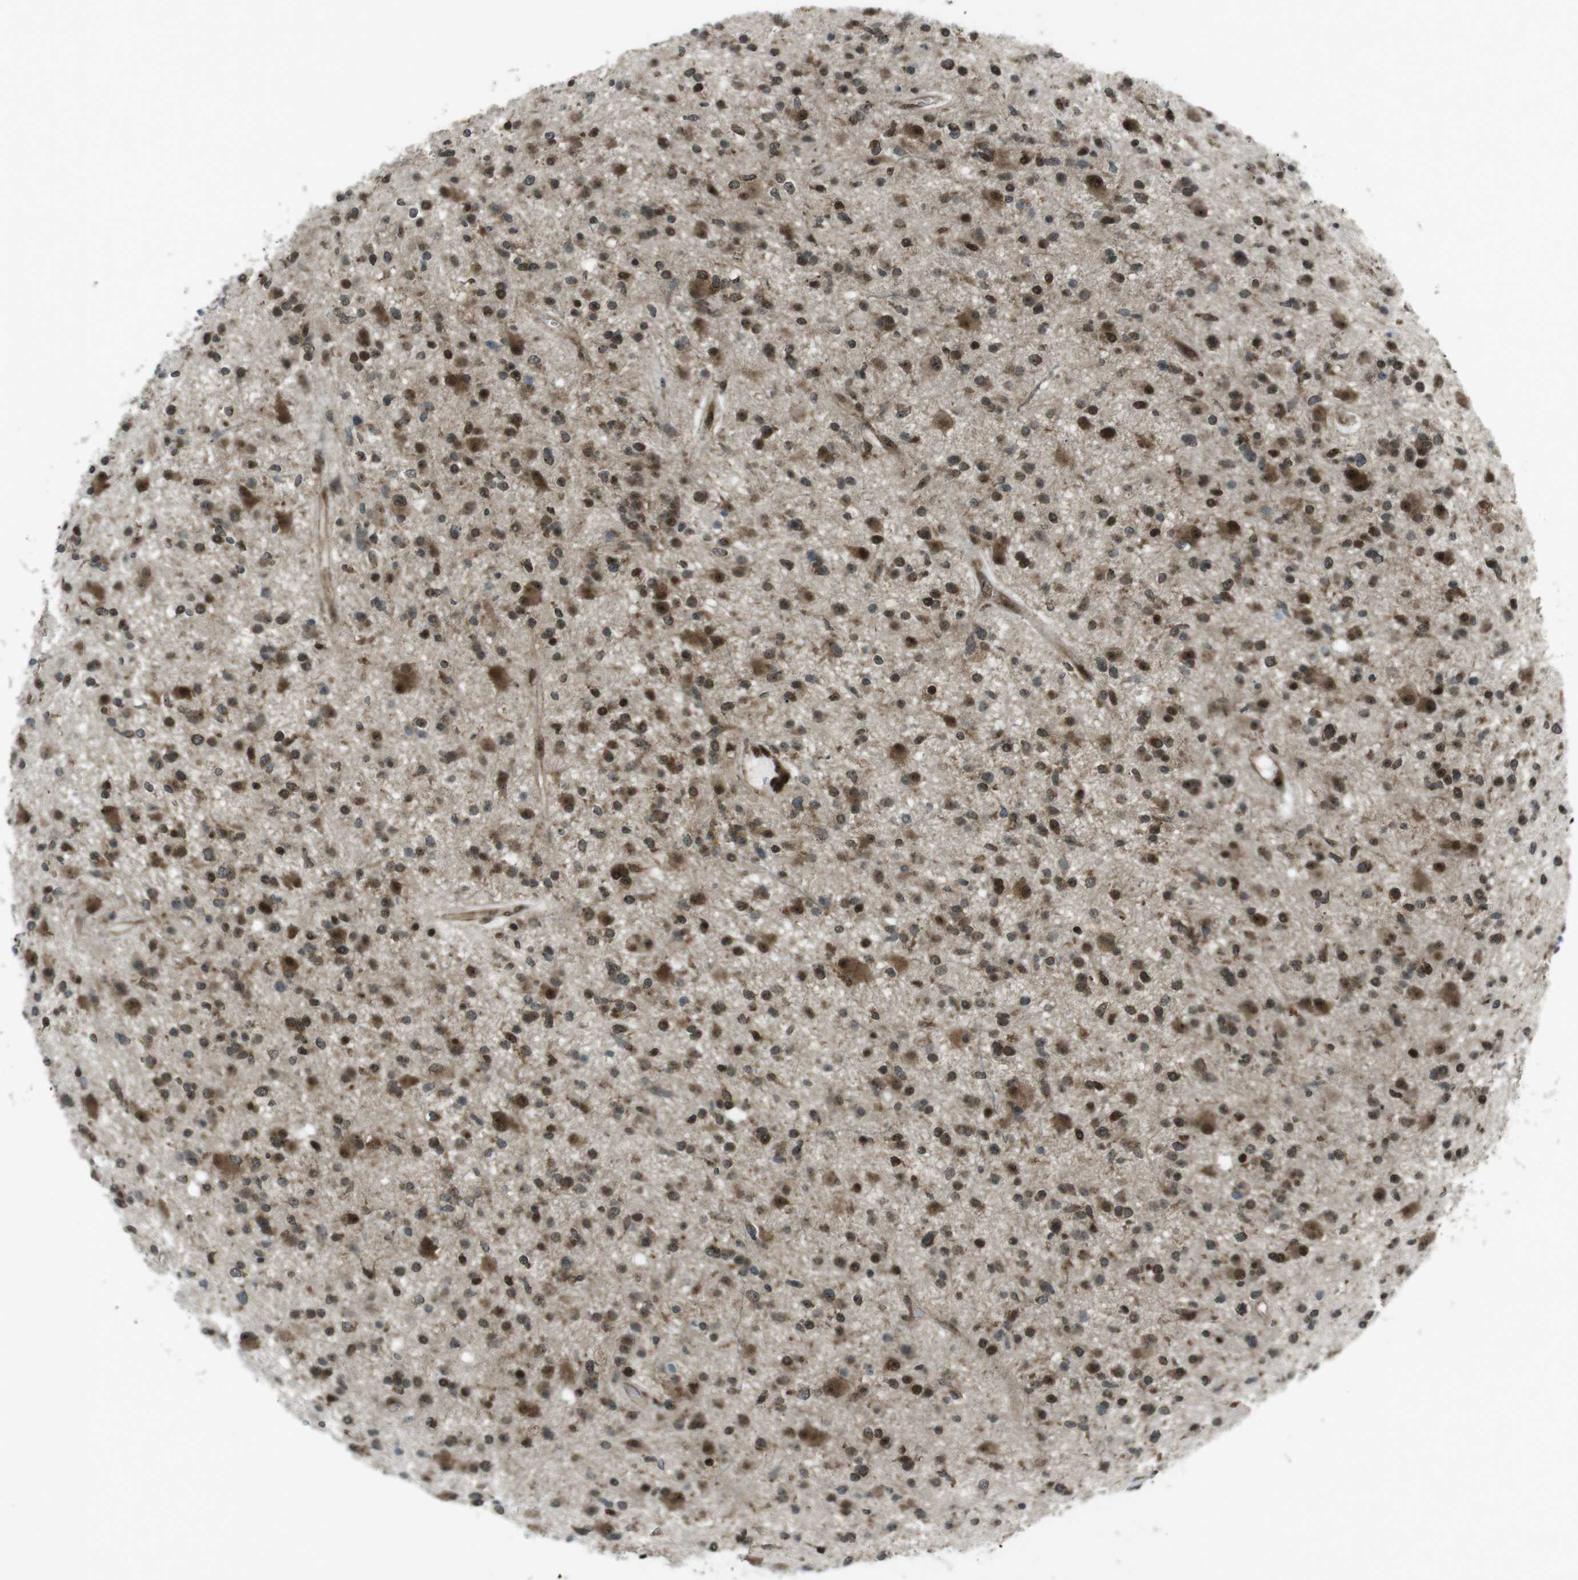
{"staining": {"intensity": "strong", "quantity": ">75%", "location": "cytoplasmic/membranous,nuclear"}, "tissue": "glioma", "cell_type": "Tumor cells", "image_type": "cancer", "snomed": [{"axis": "morphology", "description": "Glioma, malignant, High grade"}, {"axis": "topography", "description": "Brain"}], "caption": "Protein analysis of glioma tissue displays strong cytoplasmic/membranous and nuclear expression in approximately >75% of tumor cells.", "gene": "CSNK1D", "patient": {"sex": "male", "age": 33}}